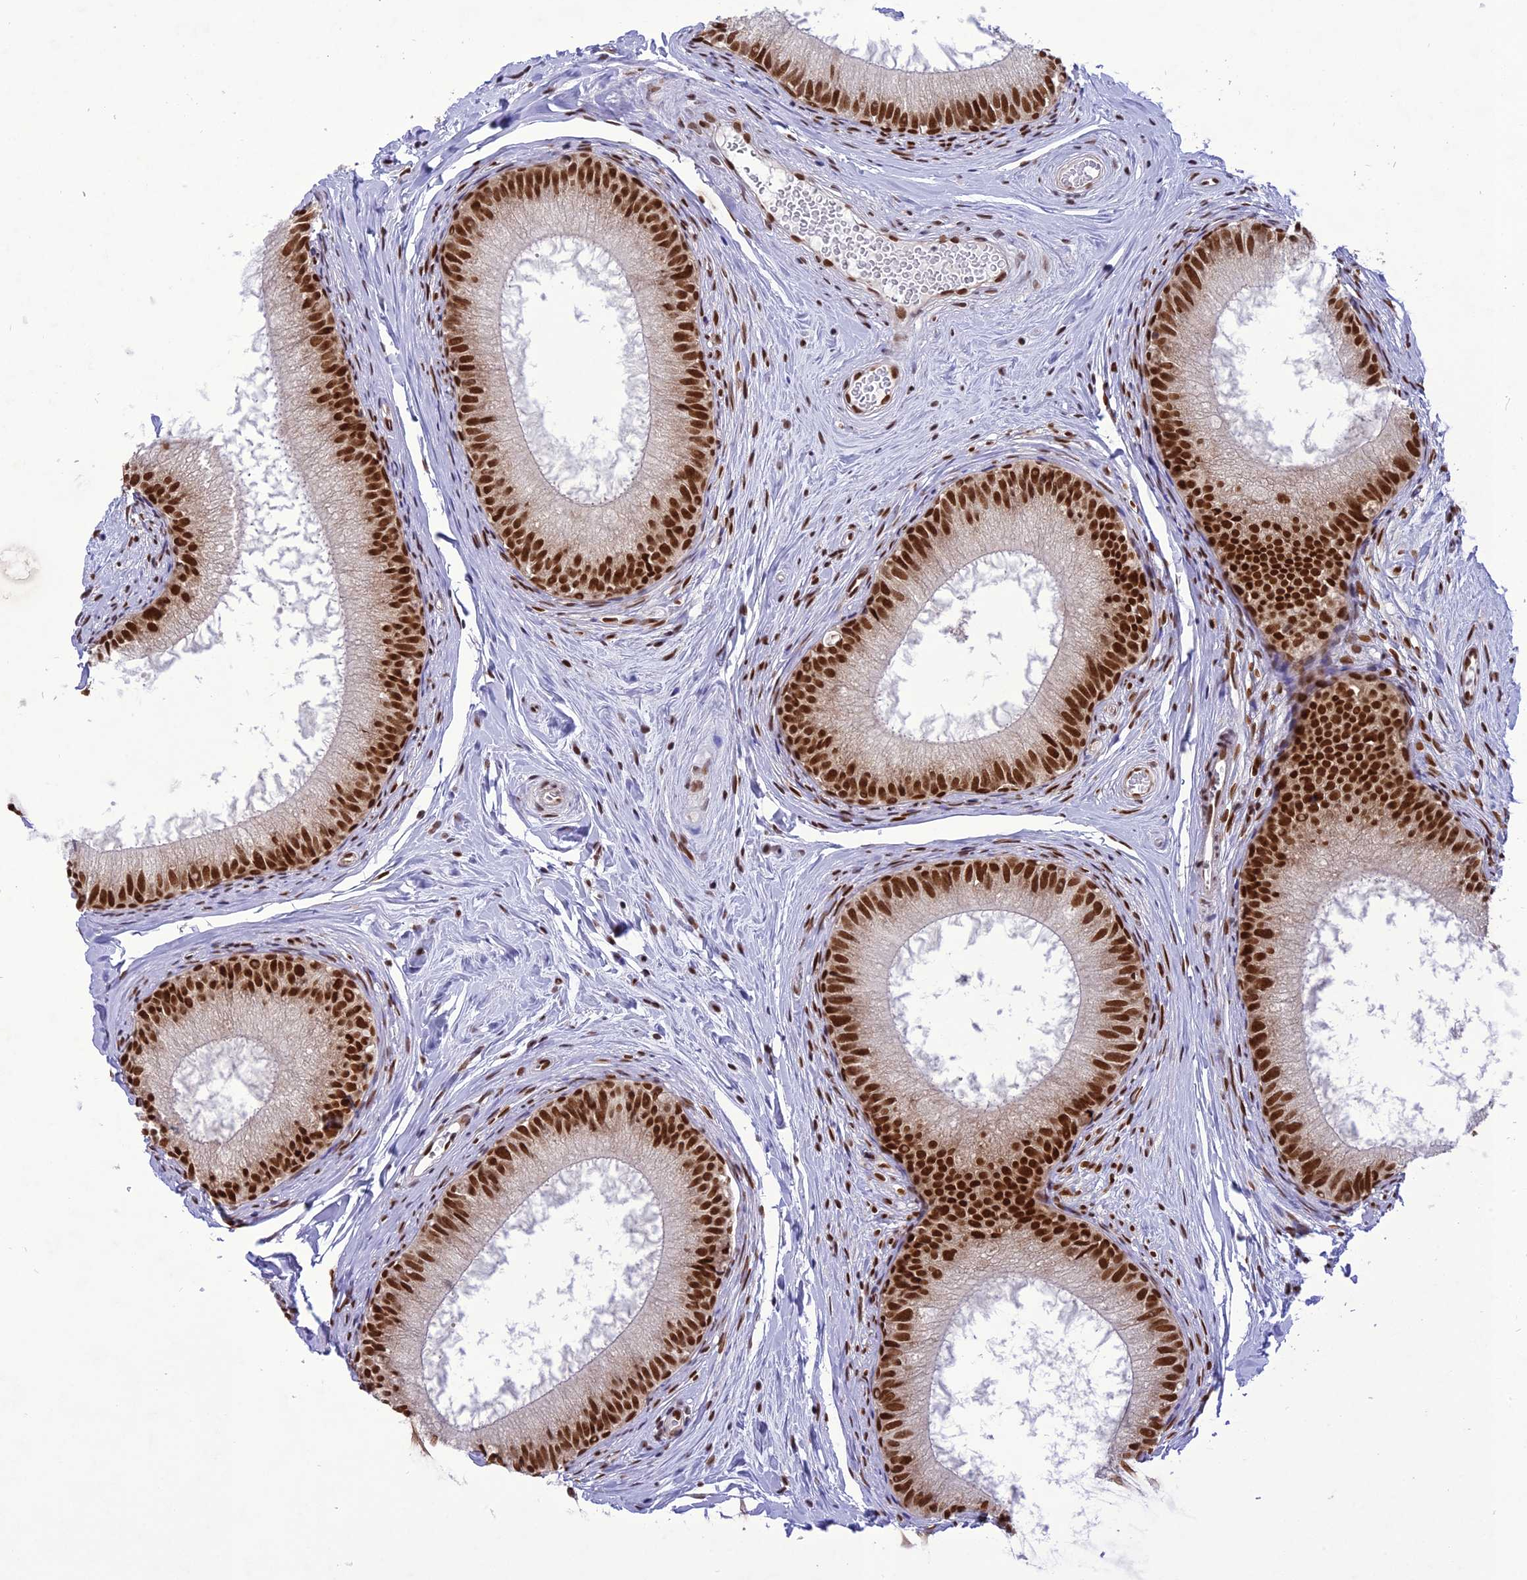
{"staining": {"intensity": "strong", "quantity": ">75%", "location": "nuclear"}, "tissue": "epididymis", "cell_type": "Glandular cells", "image_type": "normal", "snomed": [{"axis": "morphology", "description": "Normal tissue, NOS"}, {"axis": "topography", "description": "Epididymis"}], "caption": "A histopathology image of epididymis stained for a protein displays strong nuclear brown staining in glandular cells.", "gene": "DDX1", "patient": {"sex": "male", "age": 34}}